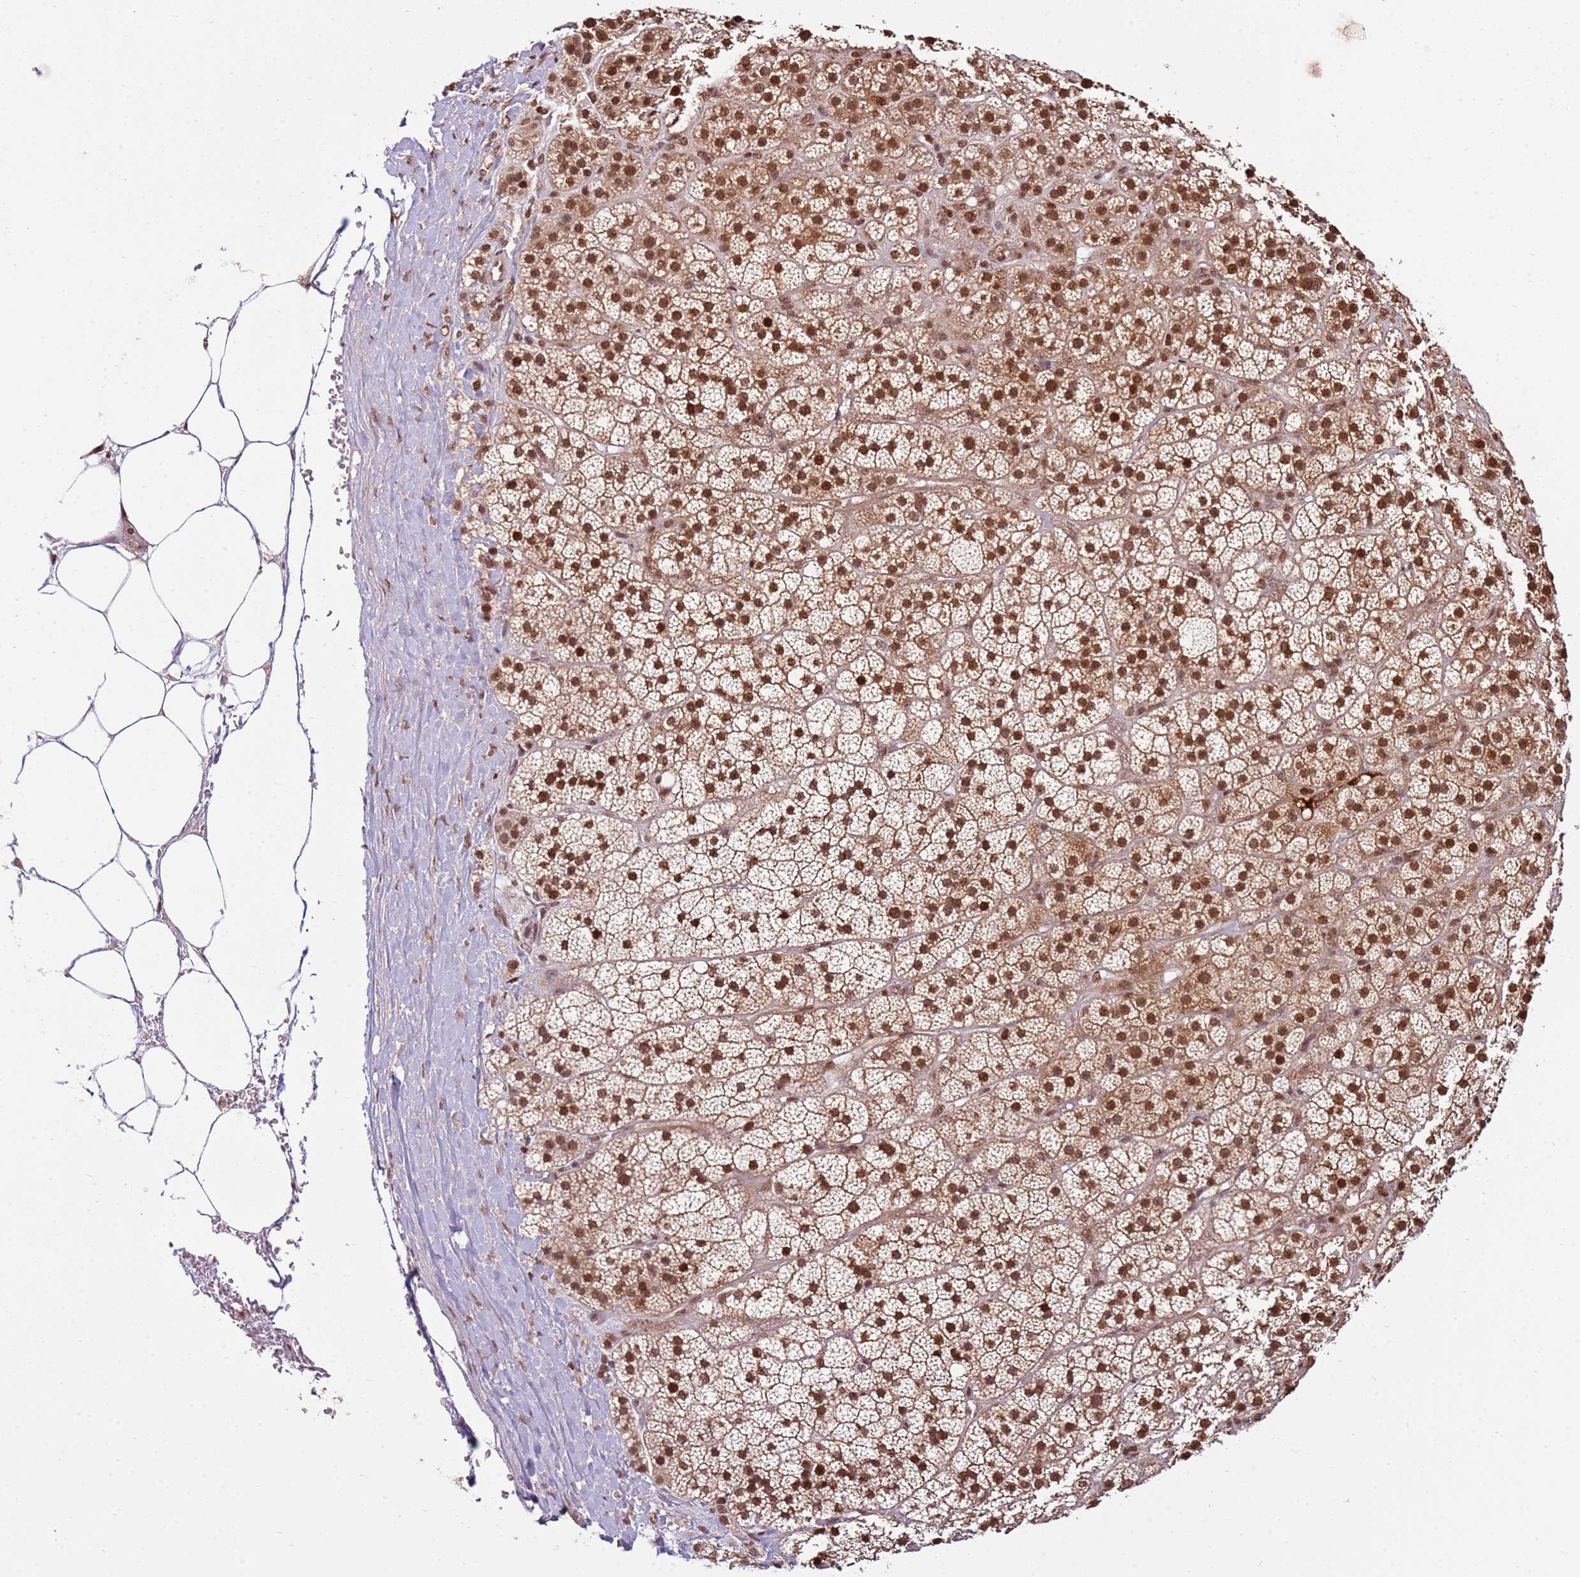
{"staining": {"intensity": "strong", "quantity": ">75%", "location": "cytoplasmic/membranous,nuclear"}, "tissue": "adrenal gland", "cell_type": "Glandular cells", "image_type": "normal", "snomed": [{"axis": "morphology", "description": "Normal tissue, NOS"}, {"axis": "topography", "description": "Adrenal gland"}], "caption": "A high amount of strong cytoplasmic/membranous,nuclear staining is seen in approximately >75% of glandular cells in benign adrenal gland.", "gene": "ZBTB12", "patient": {"sex": "female", "age": 70}}